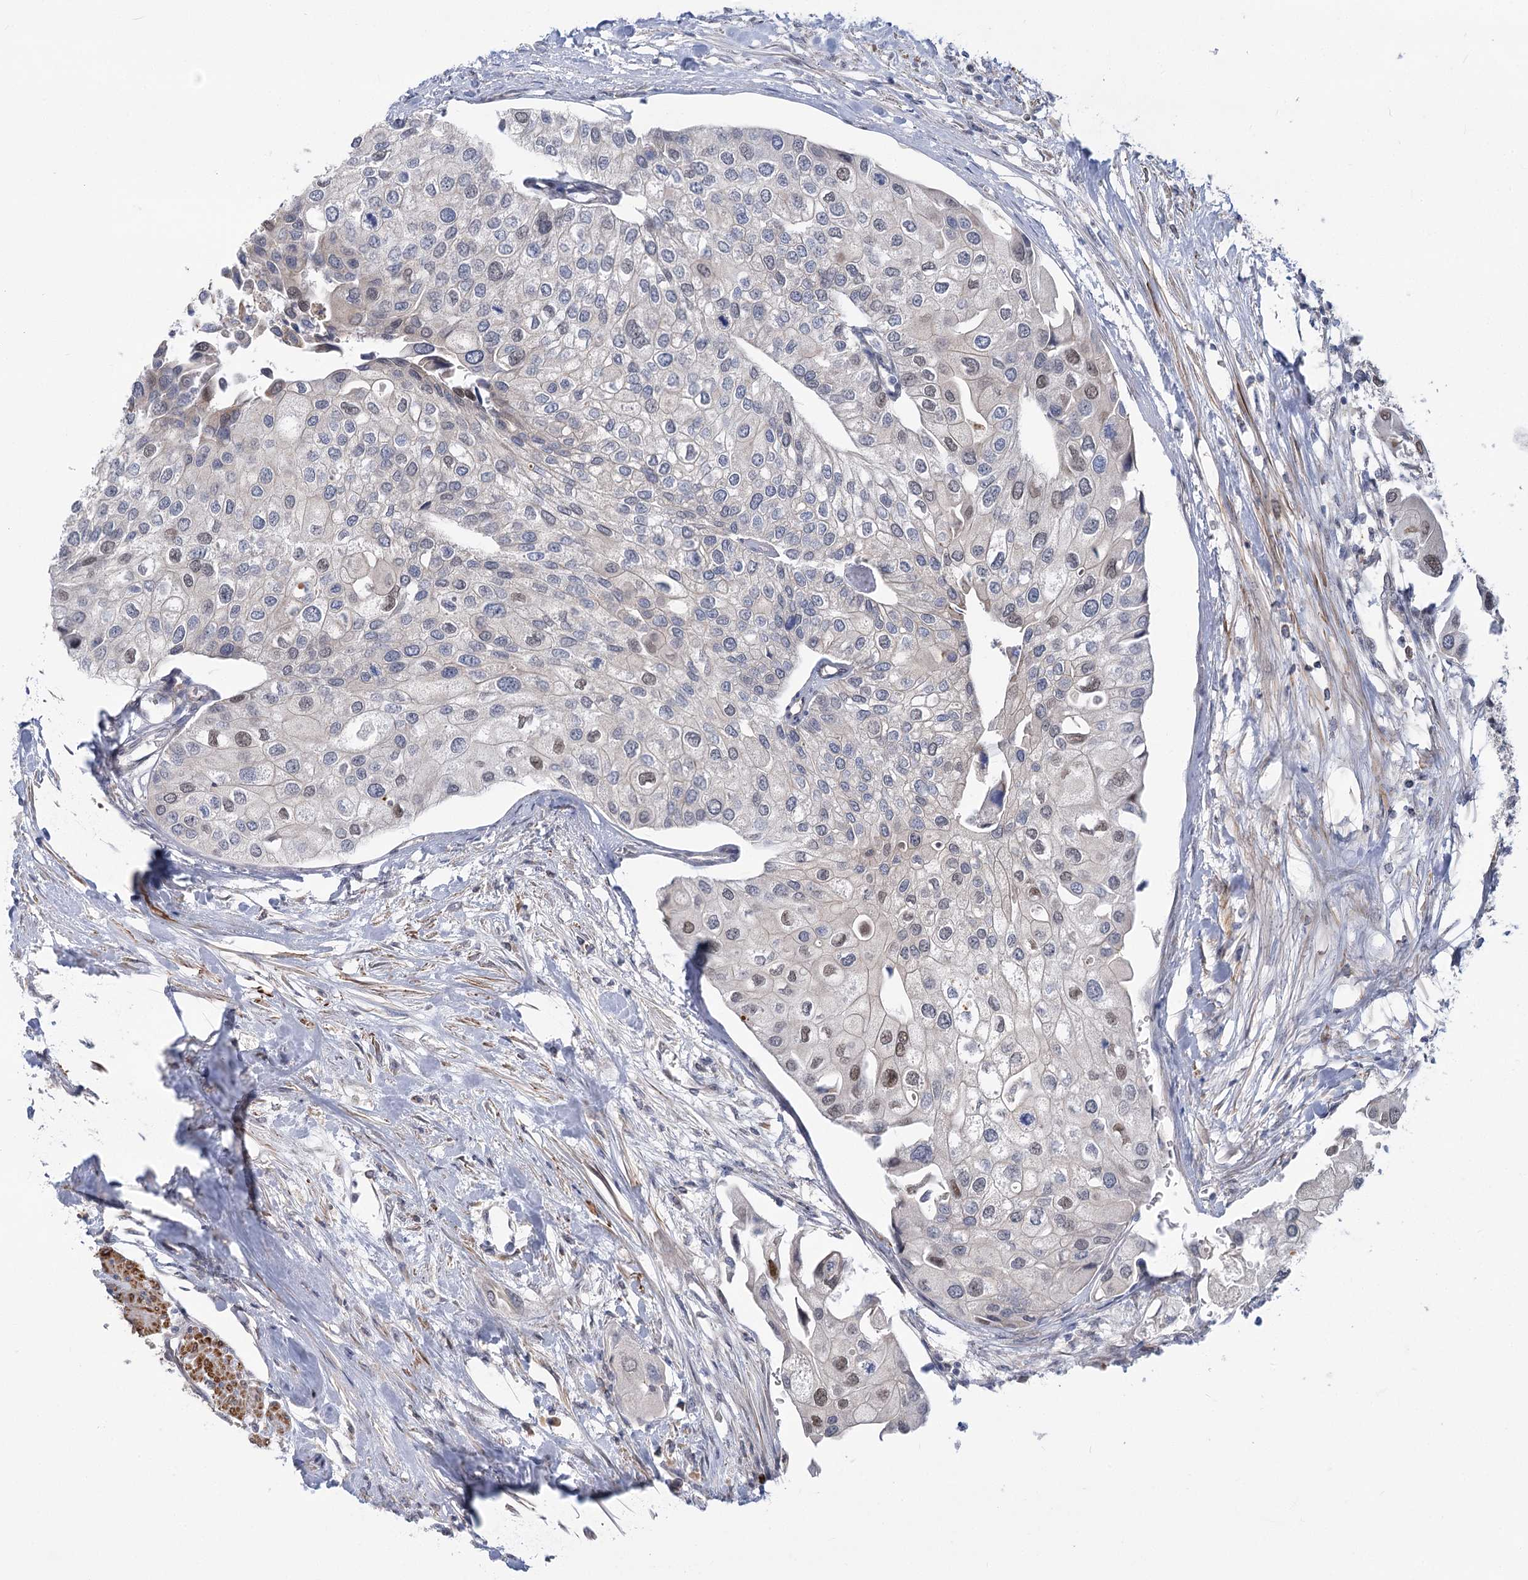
{"staining": {"intensity": "moderate", "quantity": "<25%", "location": "nuclear"}, "tissue": "urothelial cancer", "cell_type": "Tumor cells", "image_type": "cancer", "snomed": [{"axis": "morphology", "description": "Urothelial carcinoma, High grade"}, {"axis": "topography", "description": "Urinary bladder"}], "caption": "A photomicrograph showing moderate nuclear expression in about <25% of tumor cells in high-grade urothelial carcinoma, as visualized by brown immunohistochemical staining.", "gene": "ARSI", "patient": {"sex": "male", "age": 64}}